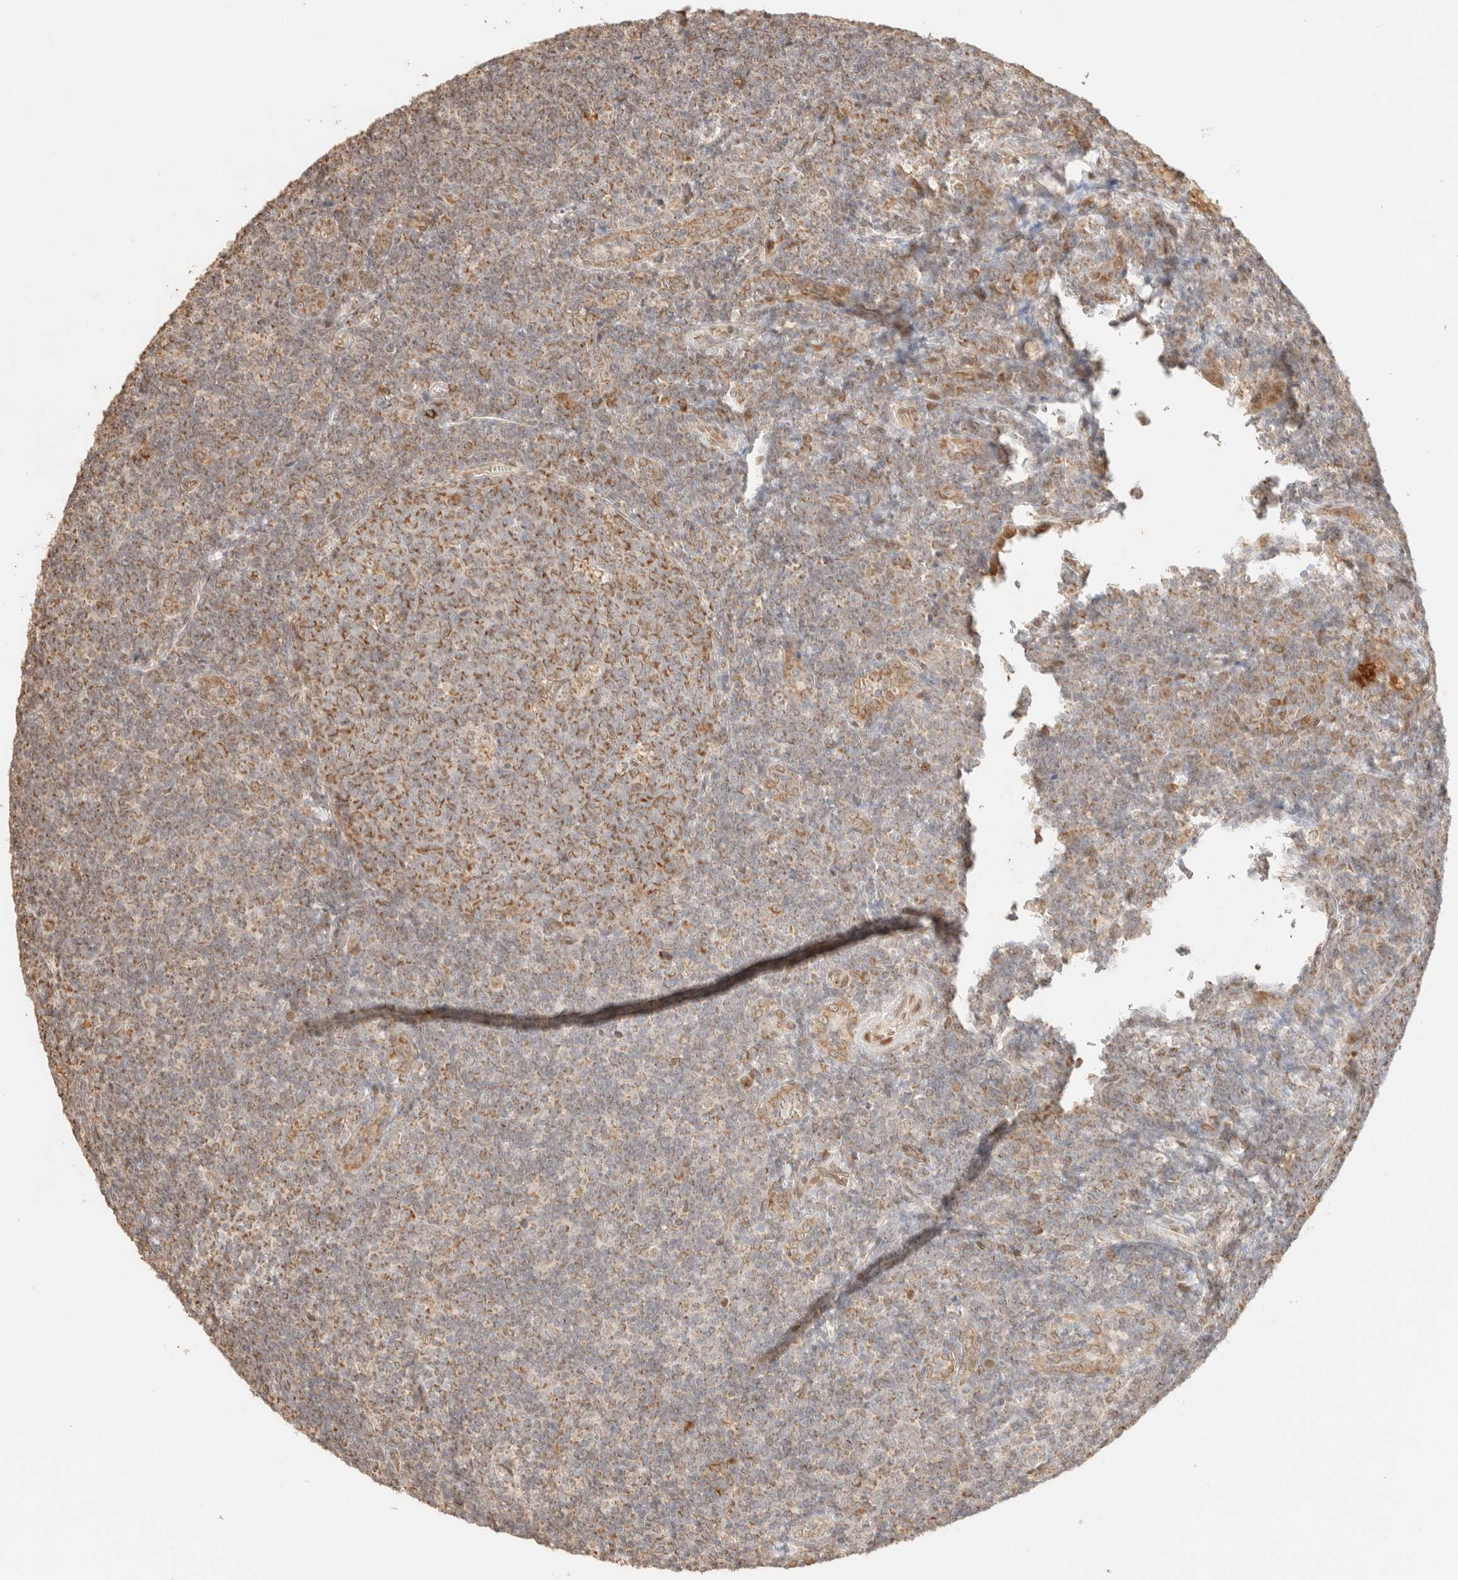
{"staining": {"intensity": "moderate", "quantity": ">75%", "location": "cytoplasmic/membranous"}, "tissue": "tonsil", "cell_type": "Germinal center cells", "image_type": "normal", "snomed": [{"axis": "morphology", "description": "Normal tissue, NOS"}, {"axis": "topography", "description": "Tonsil"}], "caption": "A medium amount of moderate cytoplasmic/membranous staining is seen in approximately >75% of germinal center cells in unremarkable tonsil. (Brightfield microscopy of DAB IHC at high magnification).", "gene": "TACO1", "patient": {"sex": "male", "age": 37}}